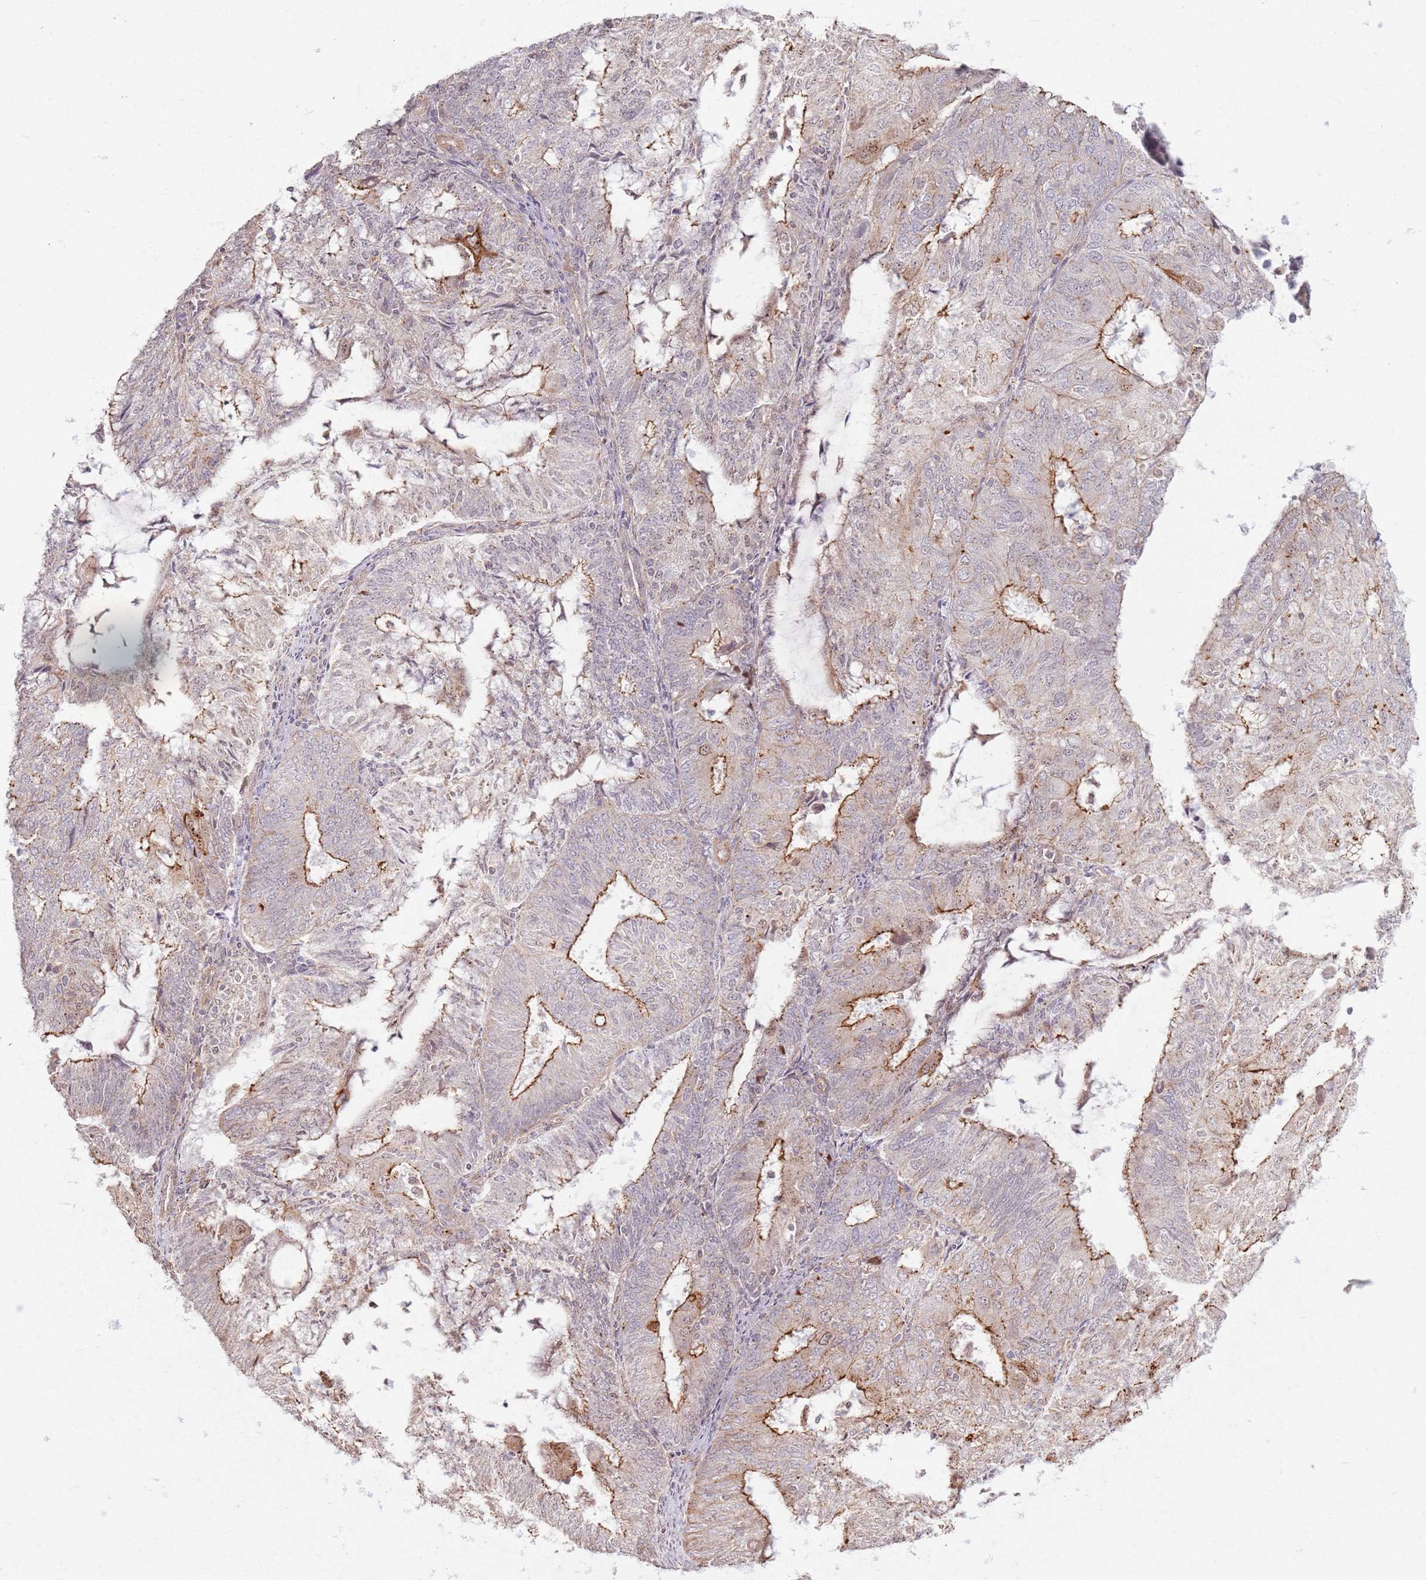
{"staining": {"intensity": "moderate", "quantity": "25%-75%", "location": "cytoplasmic/membranous"}, "tissue": "endometrial cancer", "cell_type": "Tumor cells", "image_type": "cancer", "snomed": [{"axis": "morphology", "description": "Adenocarcinoma, NOS"}, {"axis": "topography", "description": "Endometrium"}], "caption": "Tumor cells demonstrate medium levels of moderate cytoplasmic/membranous staining in approximately 25%-75% of cells in adenocarcinoma (endometrial). Ihc stains the protein in brown and the nuclei are stained blue.", "gene": "KCNA5", "patient": {"sex": "female", "age": 81}}